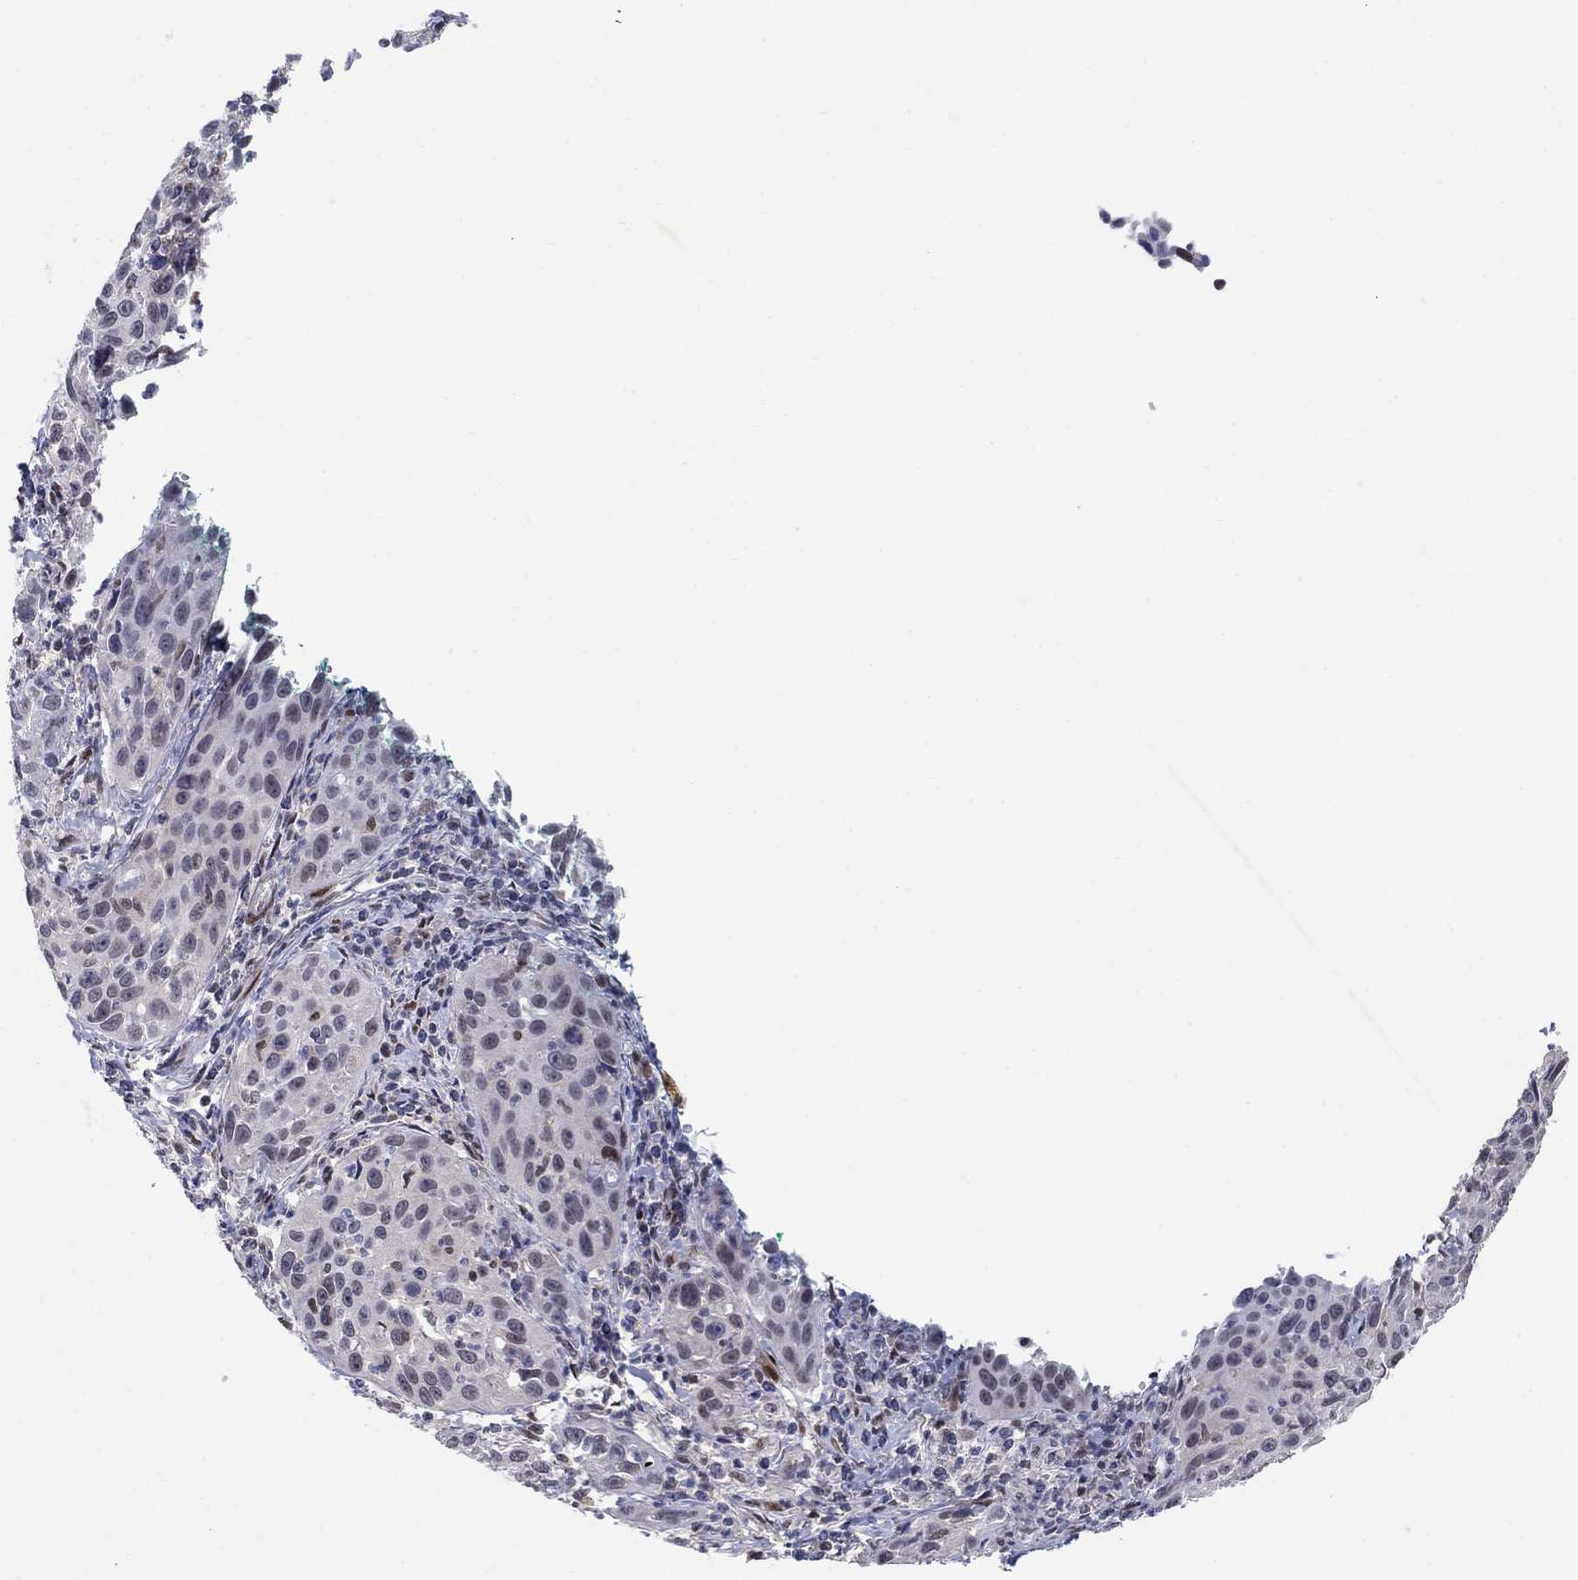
{"staining": {"intensity": "negative", "quantity": "none", "location": "none"}, "tissue": "cervical cancer", "cell_type": "Tumor cells", "image_type": "cancer", "snomed": [{"axis": "morphology", "description": "Squamous cell carcinoma, NOS"}, {"axis": "topography", "description": "Cervix"}], "caption": "This is a histopathology image of IHC staining of cervical cancer (squamous cell carcinoma), which shows no staining in tumor cells. Nuclei are stained in blue.", "gene": "CENPE", "patient": {"sex": "female", "age": 26}}